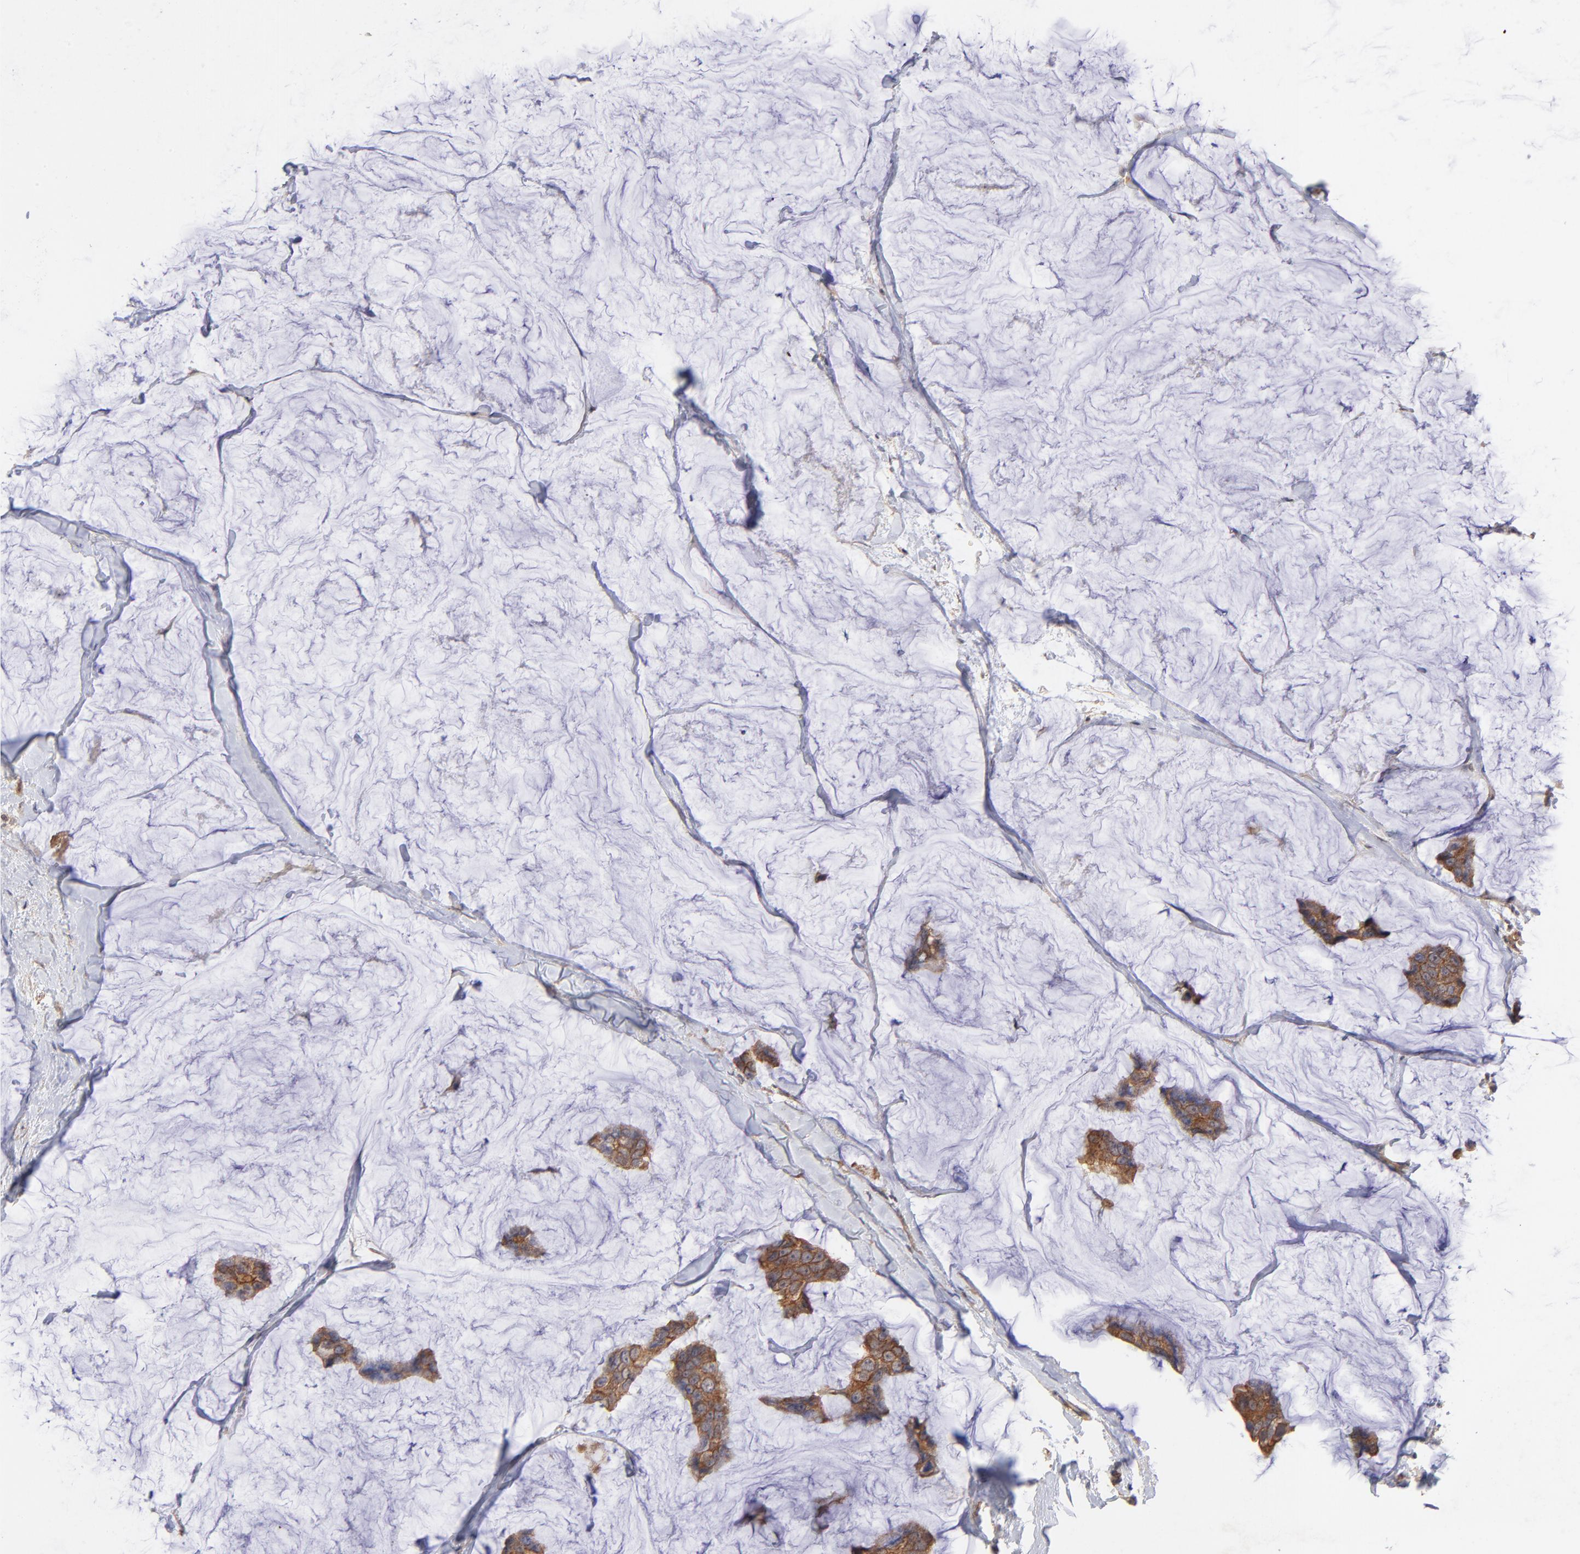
{"staining": {"intensity": "strong", "quantity": ">75%", "location": "cytoplasmic/membranous"}, "tissue": "breast cancer", "cell_type": "Tumor cells", "image_type": "cancer", "snomed": [{"axis": "morphology", "description": "Normal tissue, NOS"}, {"axis": "morphology", "description": "Duct carcinoma"}, {"axis": "topography", "description": "Breast"}], "caption": "Strong cytoplasmic/membranous protein expression is seen in about >75% of tumor cells in breast cancer.", "gene": "STAP2", "patient": {"sex": "female", "age": 50}}